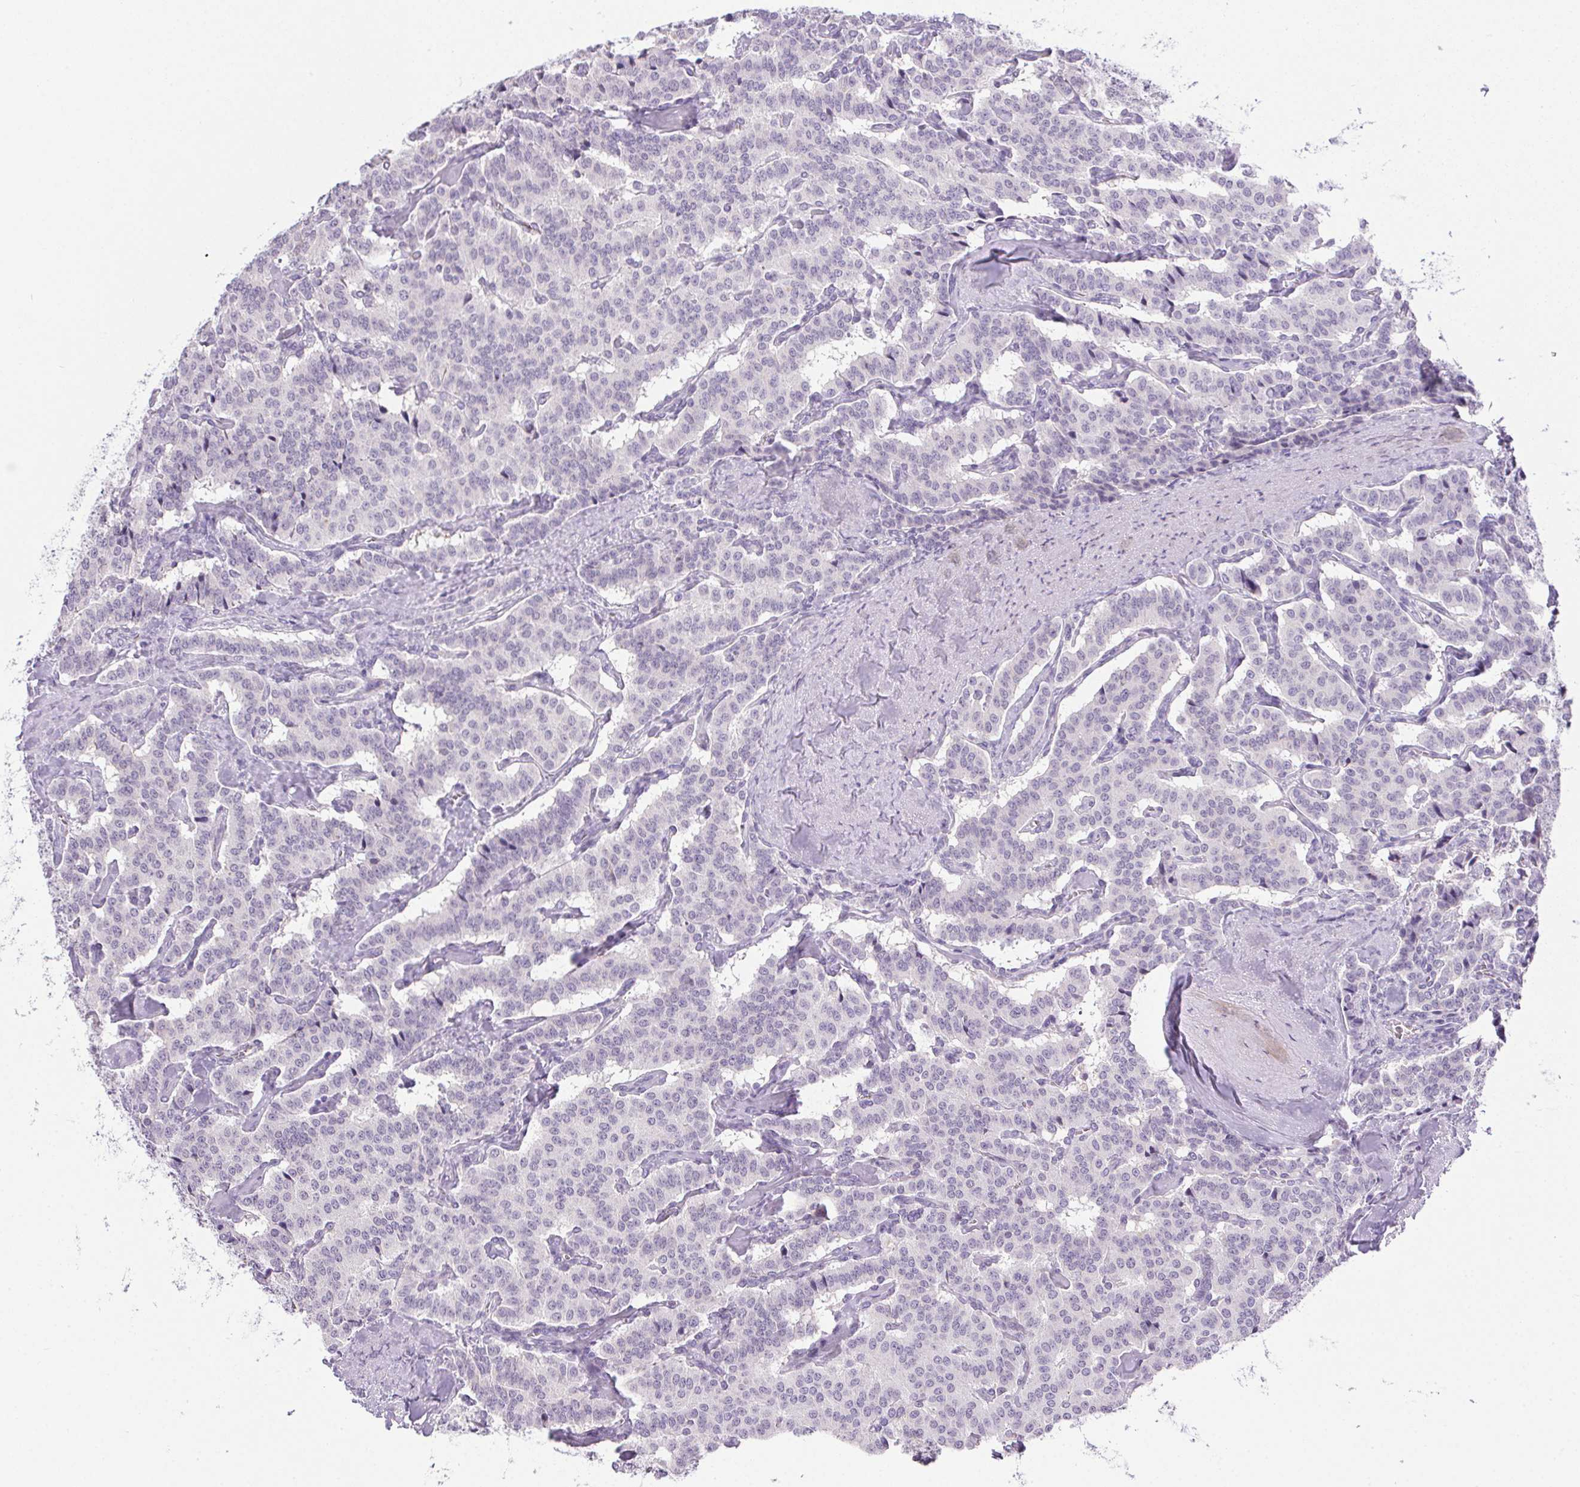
{"staining": {"intensity": "negative", "quantity": "none", "location": "none"}, "tissue": "carcinoid", "cell_type": "Tumor cells", "image_type": "cancer", "snomed": [{"axis": "morphology", "description": "Carcinoid, malignant, NOS"}, {"axis": "topography", "description": "Lung"}], "caption": "This is an IHC histopathology image of carcinoid (malignant). There is no expression in tumor cells.", "gene": "PRL", "patient": {"sex": "female", "age": 46}}